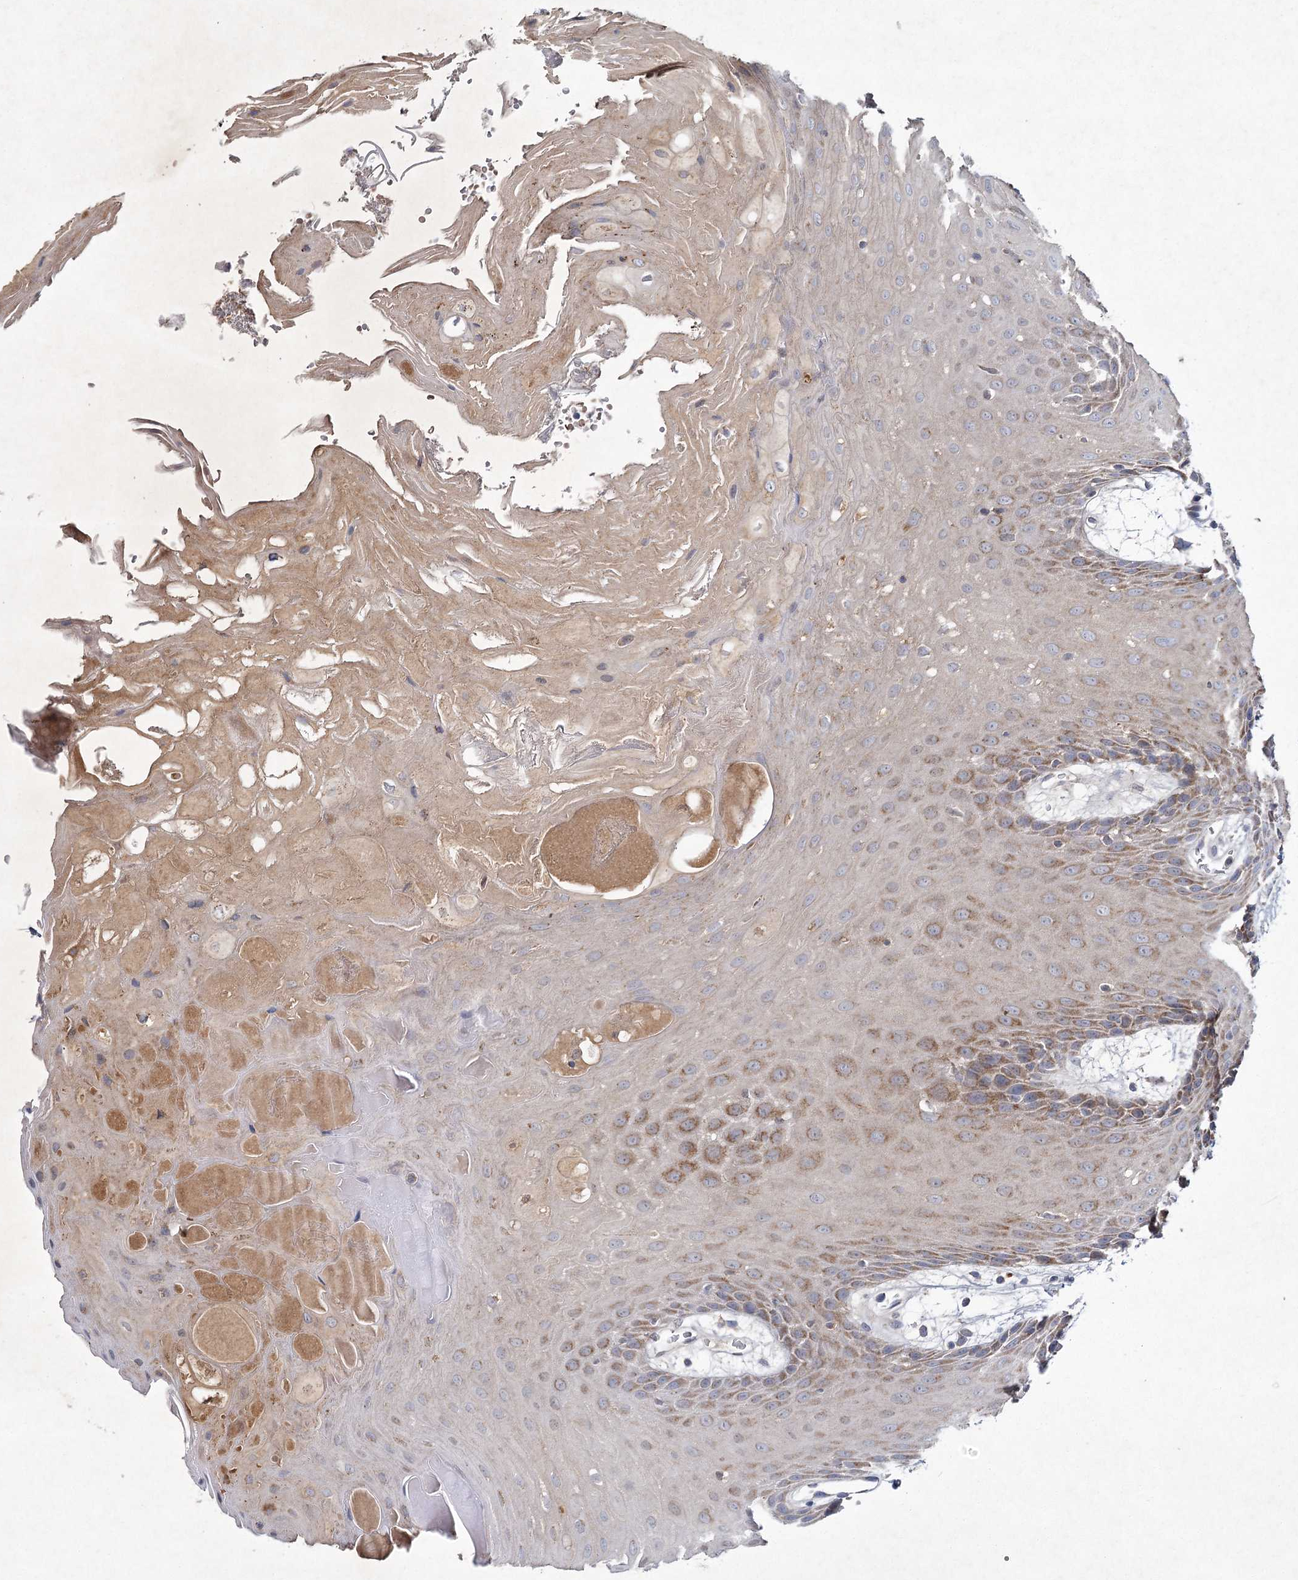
{"staining": {"intensity": "moderate", "quantity": "25%-75%", "location": "cytoplasmic/membranous"}, "tissue": "oral mucosa", "cell_type": "Squamous epithelial cells", "image_type": "normal", "snomed": [{"axis": "morphology", "description": "Normal tissue, NOS"}, {"axis": "topography", "description": "Skeletal muscle"}, {"axis": "topography", "description": "Oral tissue"}, {"axis": "topography", "description": "Salivary gland"}, {"axis": "topography", "description": "Peripheral nerve tissue"}], "caption": "High-magnification brightfield microscopy of benign oral mucosa stained with DAB (3,3'-diaminobenzidine) (brown) and counterstained with hematoxylin (blue). squamous epithelial cells exhibit moderate cytoplasmic/membranous staining is identified in about25%-75% of cells.", "gene": "MRPL44", "patient": {"sex": "male", "age": 54}}